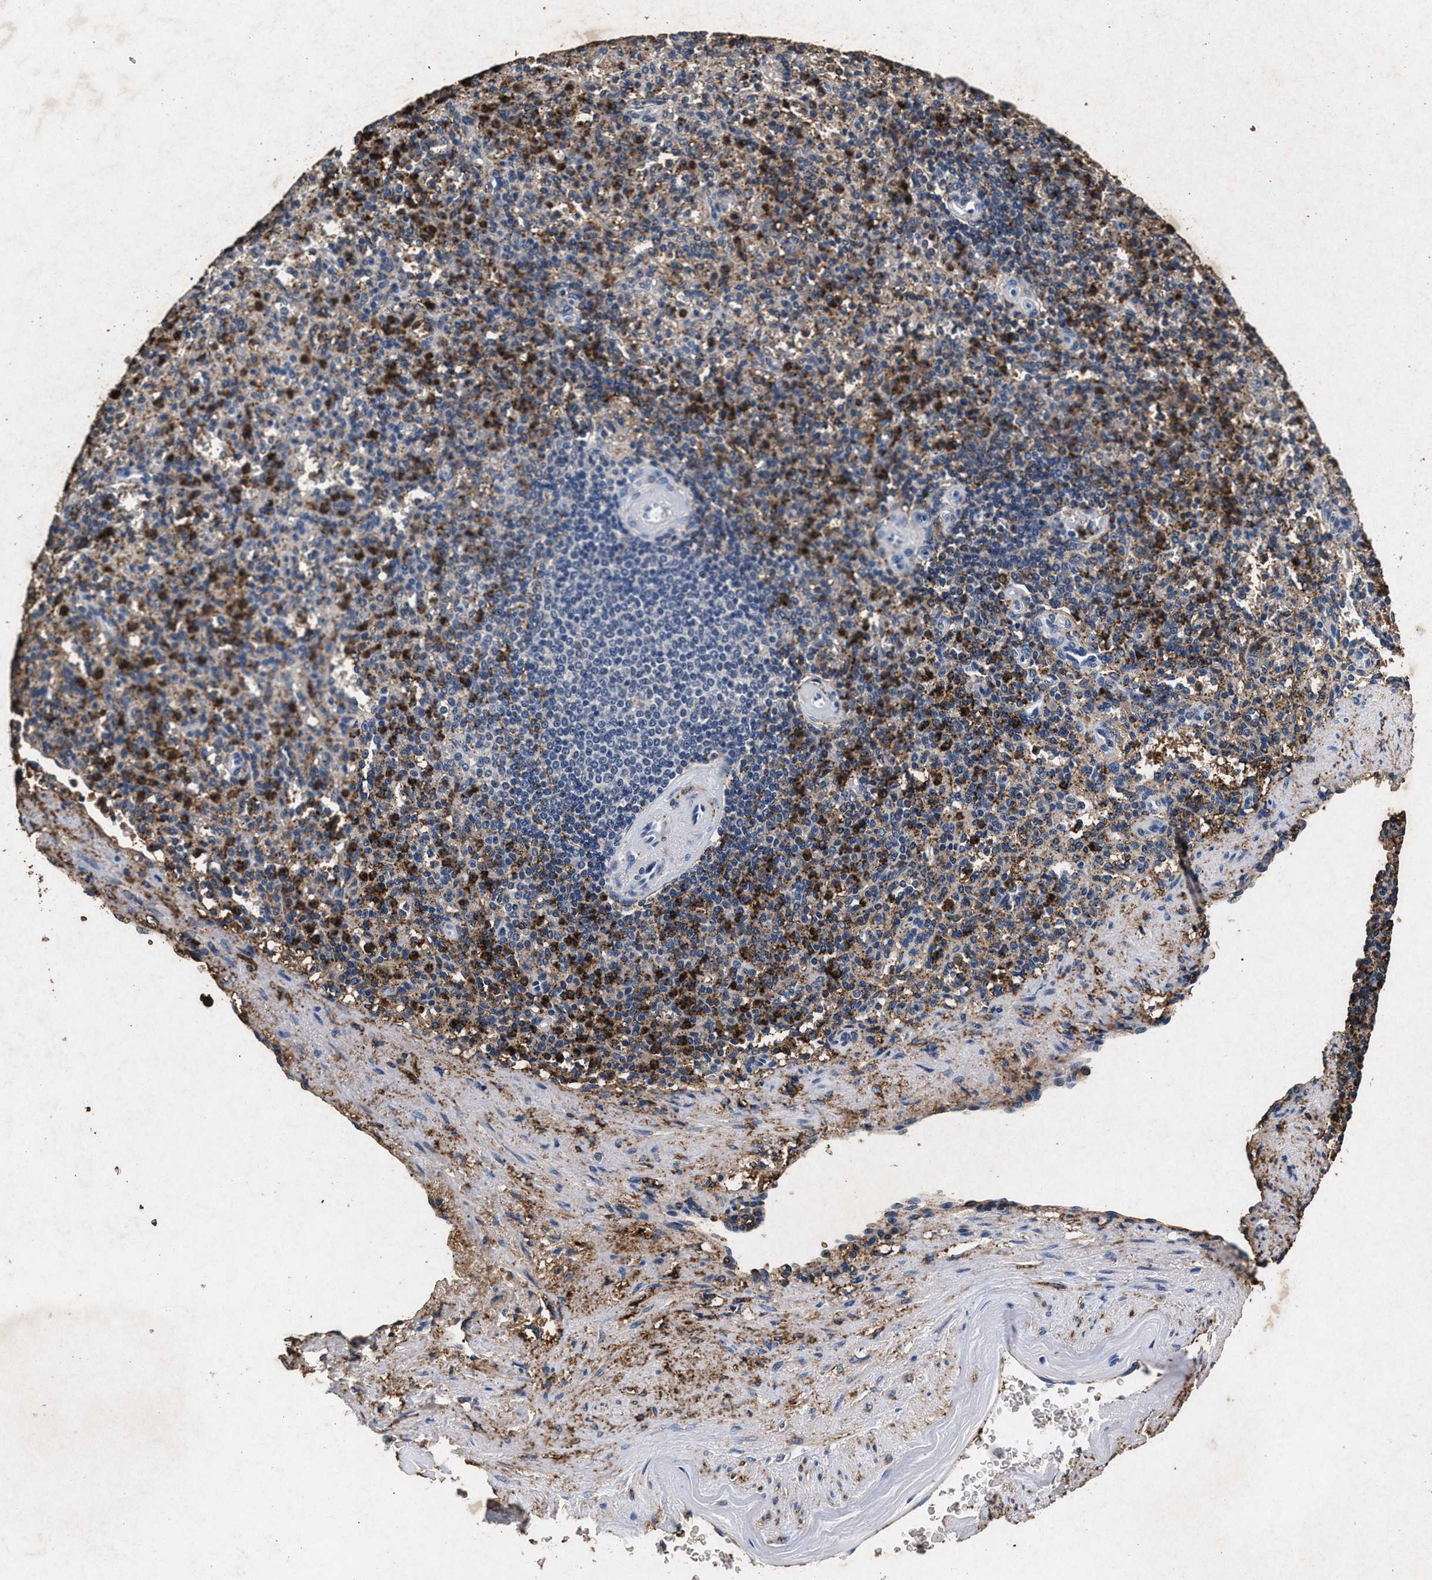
{"staining": {"intensity": "strong", "quantity": "25%-75%", "location": "cytoplasmic/membranous"}, "tissue": "spleen", "cell_type": "Cells in red pulp", "image_type": "normal", "snomed": [{"axis": "morphology", "description": "Normal tissue, NOS"}, {"axis": "topography", "description": "Spleen"}], "caption": "Strong cytoplasmic/membranous expression is appreciated in approximately 25%-75% of cells in red pulp in benign spleen.", "gene": "LTB4R2", "patient": {"sex": "female", "age": 74}}